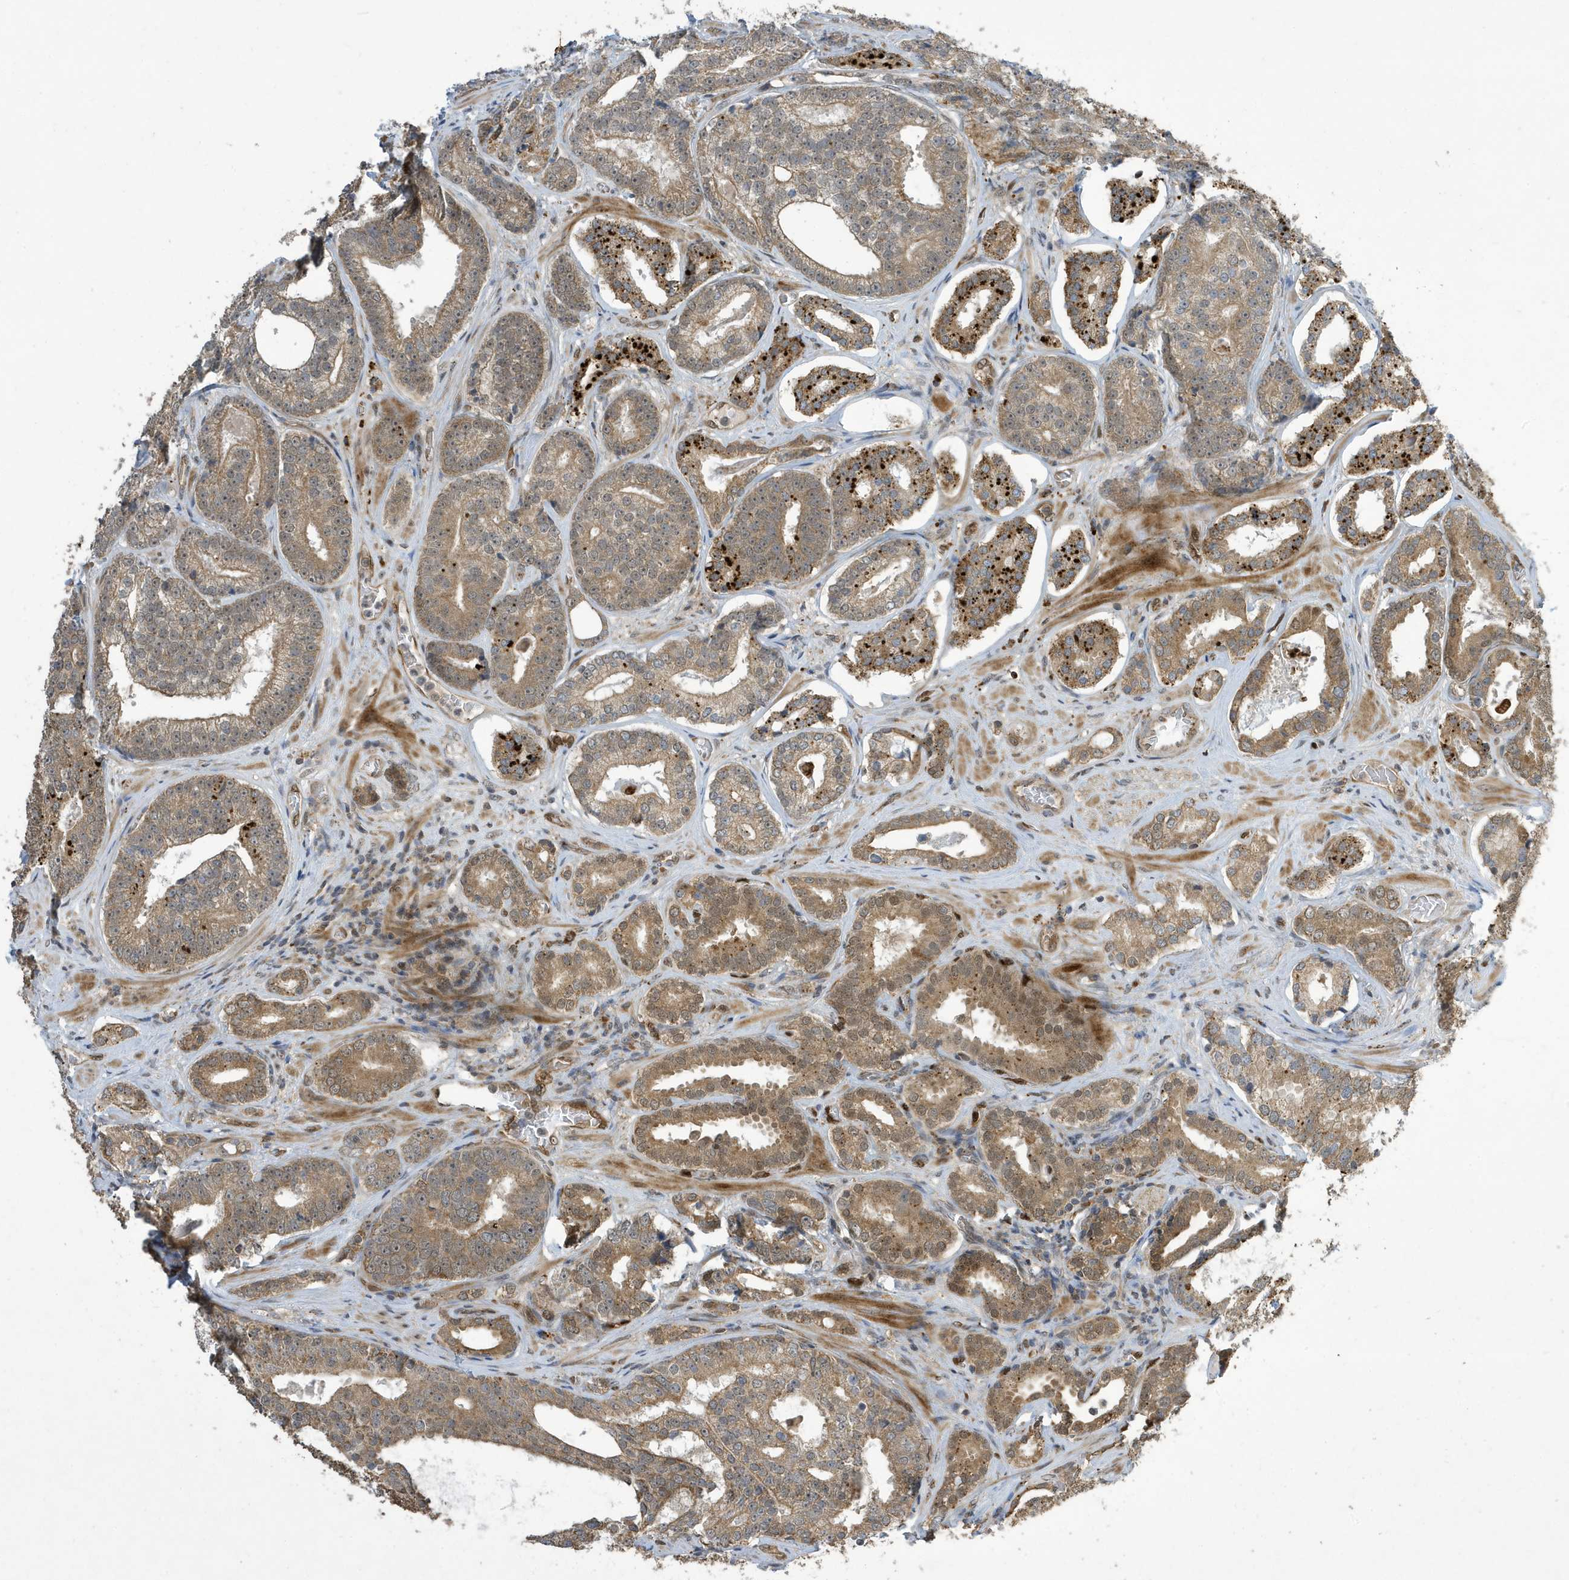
{"staining": {"intensity": "moderate", "quantity": ">75%", "location": "cytoplasmic/membranous,nuclear"}, "tissue": "prostate cancer", "cell_type": "Tumor cells", "image_type": "cancer", "snomed": [{"axis": "morphology", "description": "Adenocarcinoma, High grade"}, {"axis": "topography", "description": "Prostate"}], "caption": "Prostate cancer was stained to show a protein in brown. There is medium levels of moderate cytoplasmic/membranous and nuclear positivity in about >75% of tumor cells.", "gene": "NCOA7", "patient": {"sex": "male", "age": 60}}